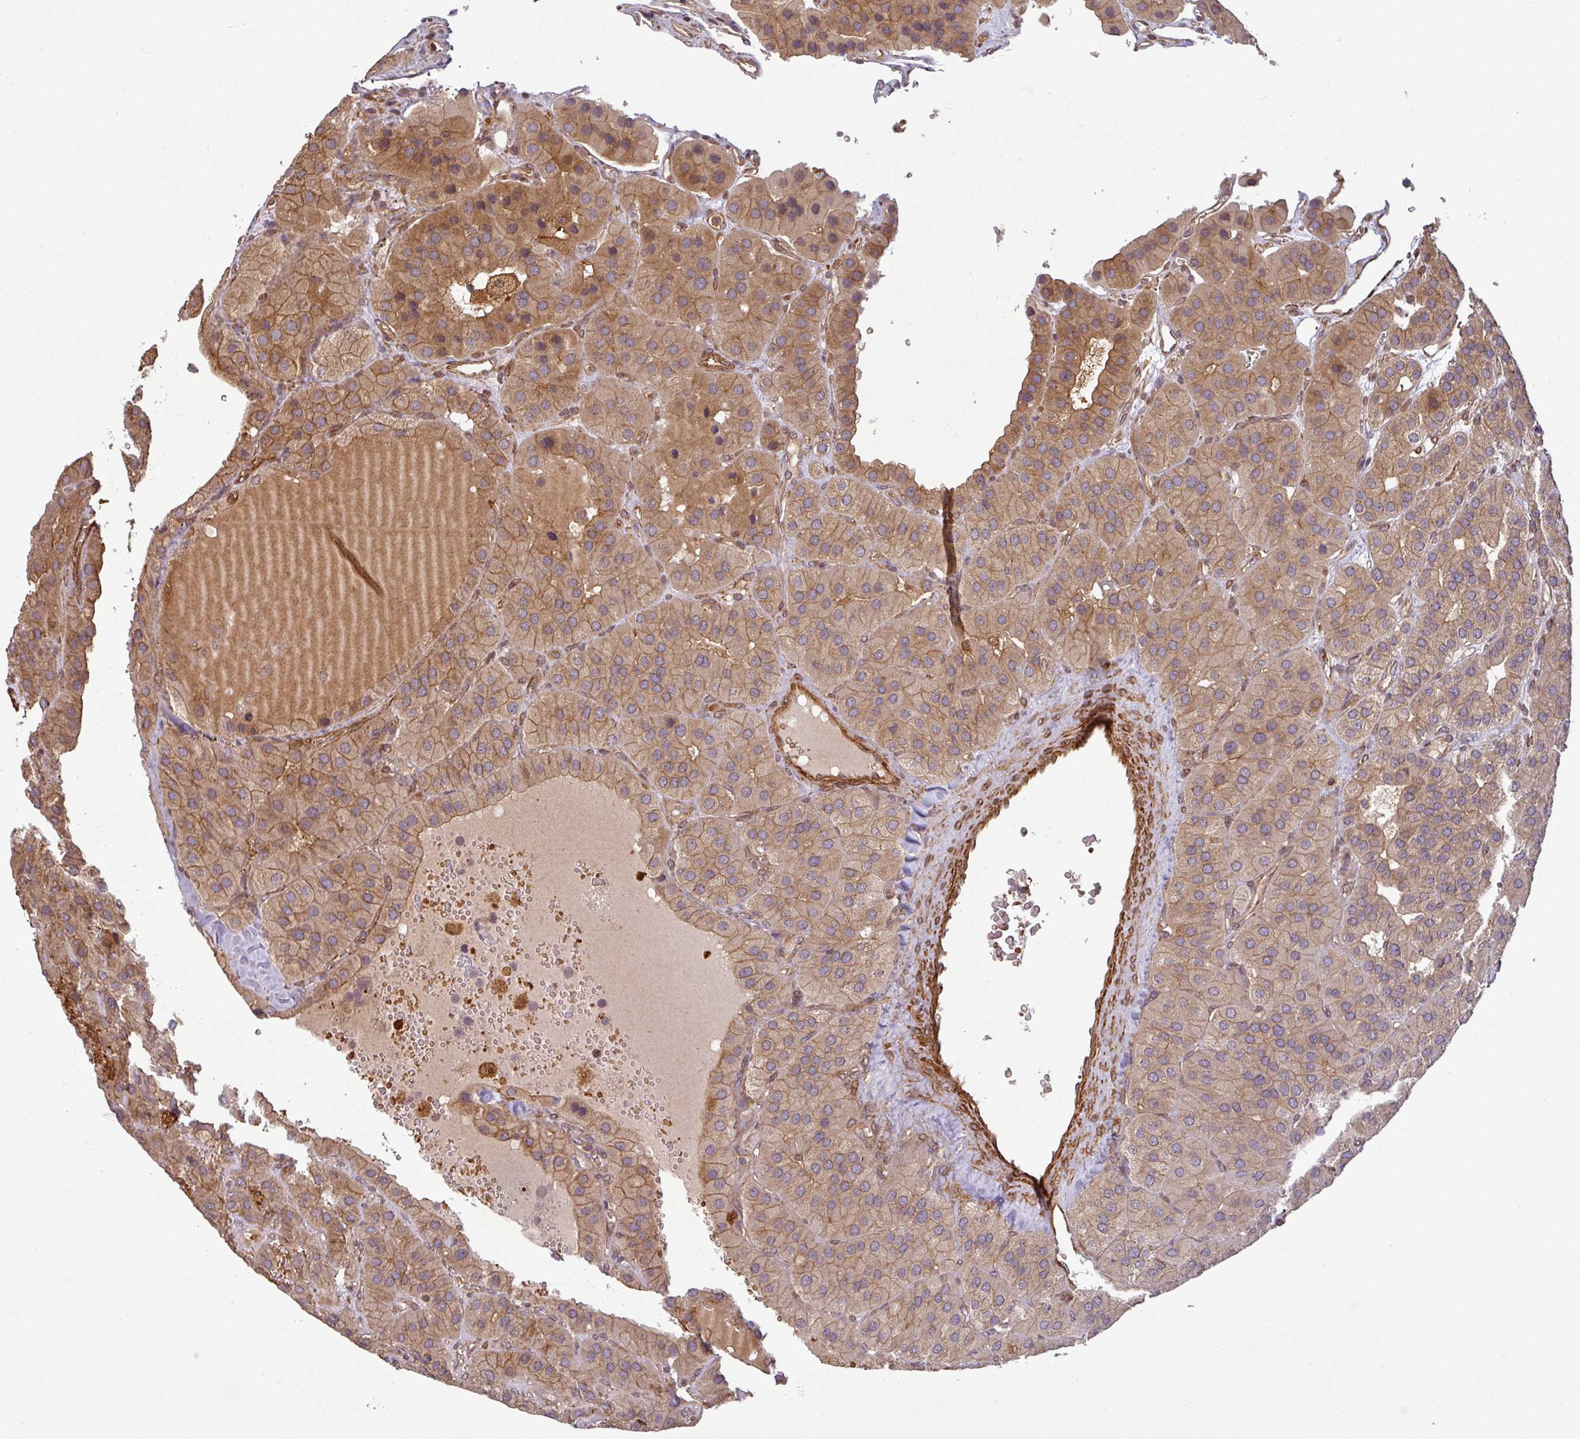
{"staining": {"intensity": "moderate", "quantity": ">75%", "location": "cytoplasmic/membranous"}, "tissue": "parathyroid gland", "cell_type": "Glandular cells", "image_type": "normal", "snomed": [{"axis": "morphology", "description": "Normal tissue, NOS"}, {"axis": "morphology", "description": "Adenoma, NOS"}, {"axis": "topography", "description": "Parathyroid gland"}], "caption": "Moderate cytoplasmic/membranous staining is appreciated in about >75% of glandular cells in benign parathyroid gland.", "gene": "MAP3K6", "patient": {"sex": "female", "age": 86}}